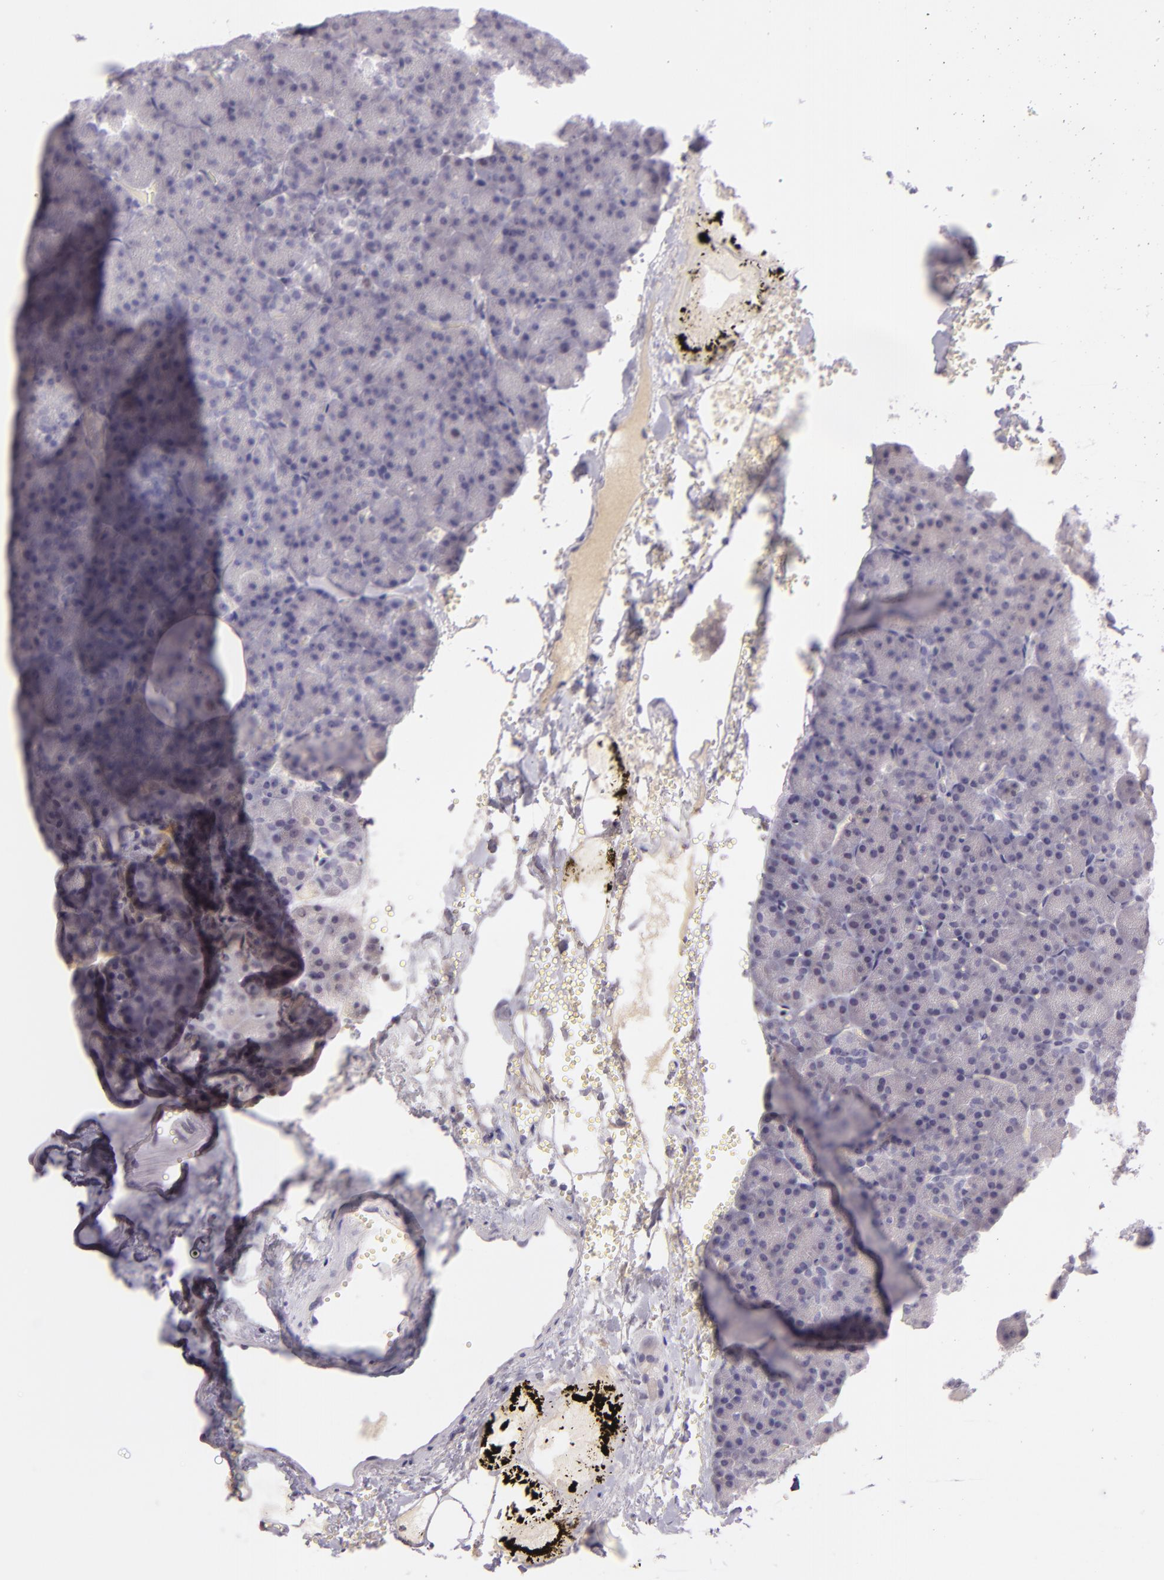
{"staining": {"intensity": "weak", "quantity": "<25%", "location": "cytoplasmic/membranous"}, "tissue": "pancreas", "cell_type": "Exocrine glandular cells", "image_type": "normal", "snomed": [{"axis": "morphology", "description": "Normal tissue, NOS"}, {"axis": "topography", "description": "Pancreas"}], "caption": "The image reveals no staining of exocrine glandular cells in unremarkable pancreas.", "gene": "CHEK2", "patient": {"sex": "female", "age": 35}}